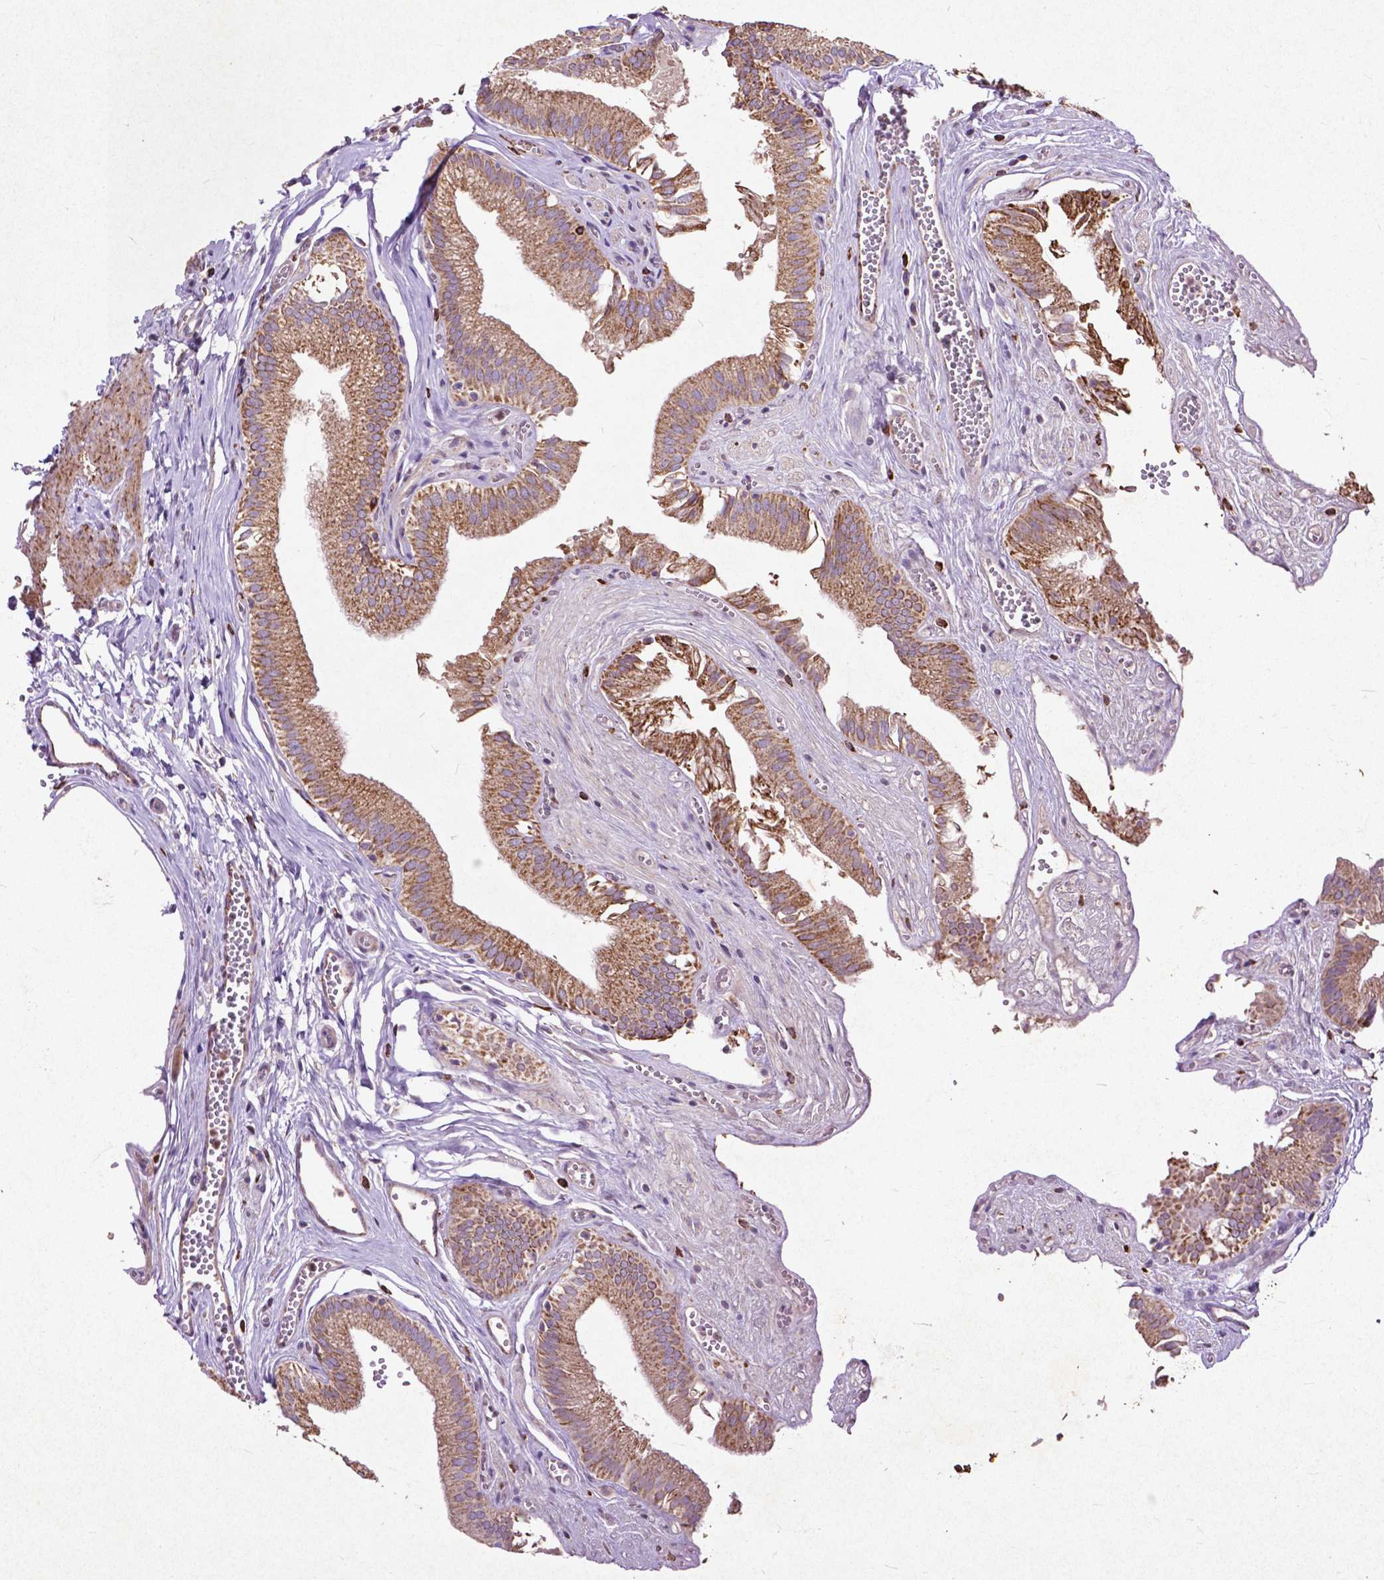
{"staining": {"intensity": "moderate", "quantity": ">75%", "location": "cytoplasmic/membranous"}, "tissue": "gallbladder", "cell_type": "Glandular cells", "image_type": "normal", "snomed": [{"axis": "morphology", "description": "Normal tissue, NOS"}, {"axis": "topography", "description": "Gallbladder"}, {"axis": "topography", "description": "Peripheral nerve tissue"}], "caption": "This histopathology image exhibits IHC staining of normal gallbladder, with medium moderate cytoplasmic/membranous staining in about >75% of glandular cells.", "gene": "THEGL", "patient": {"sex": "male", "age": 17}}